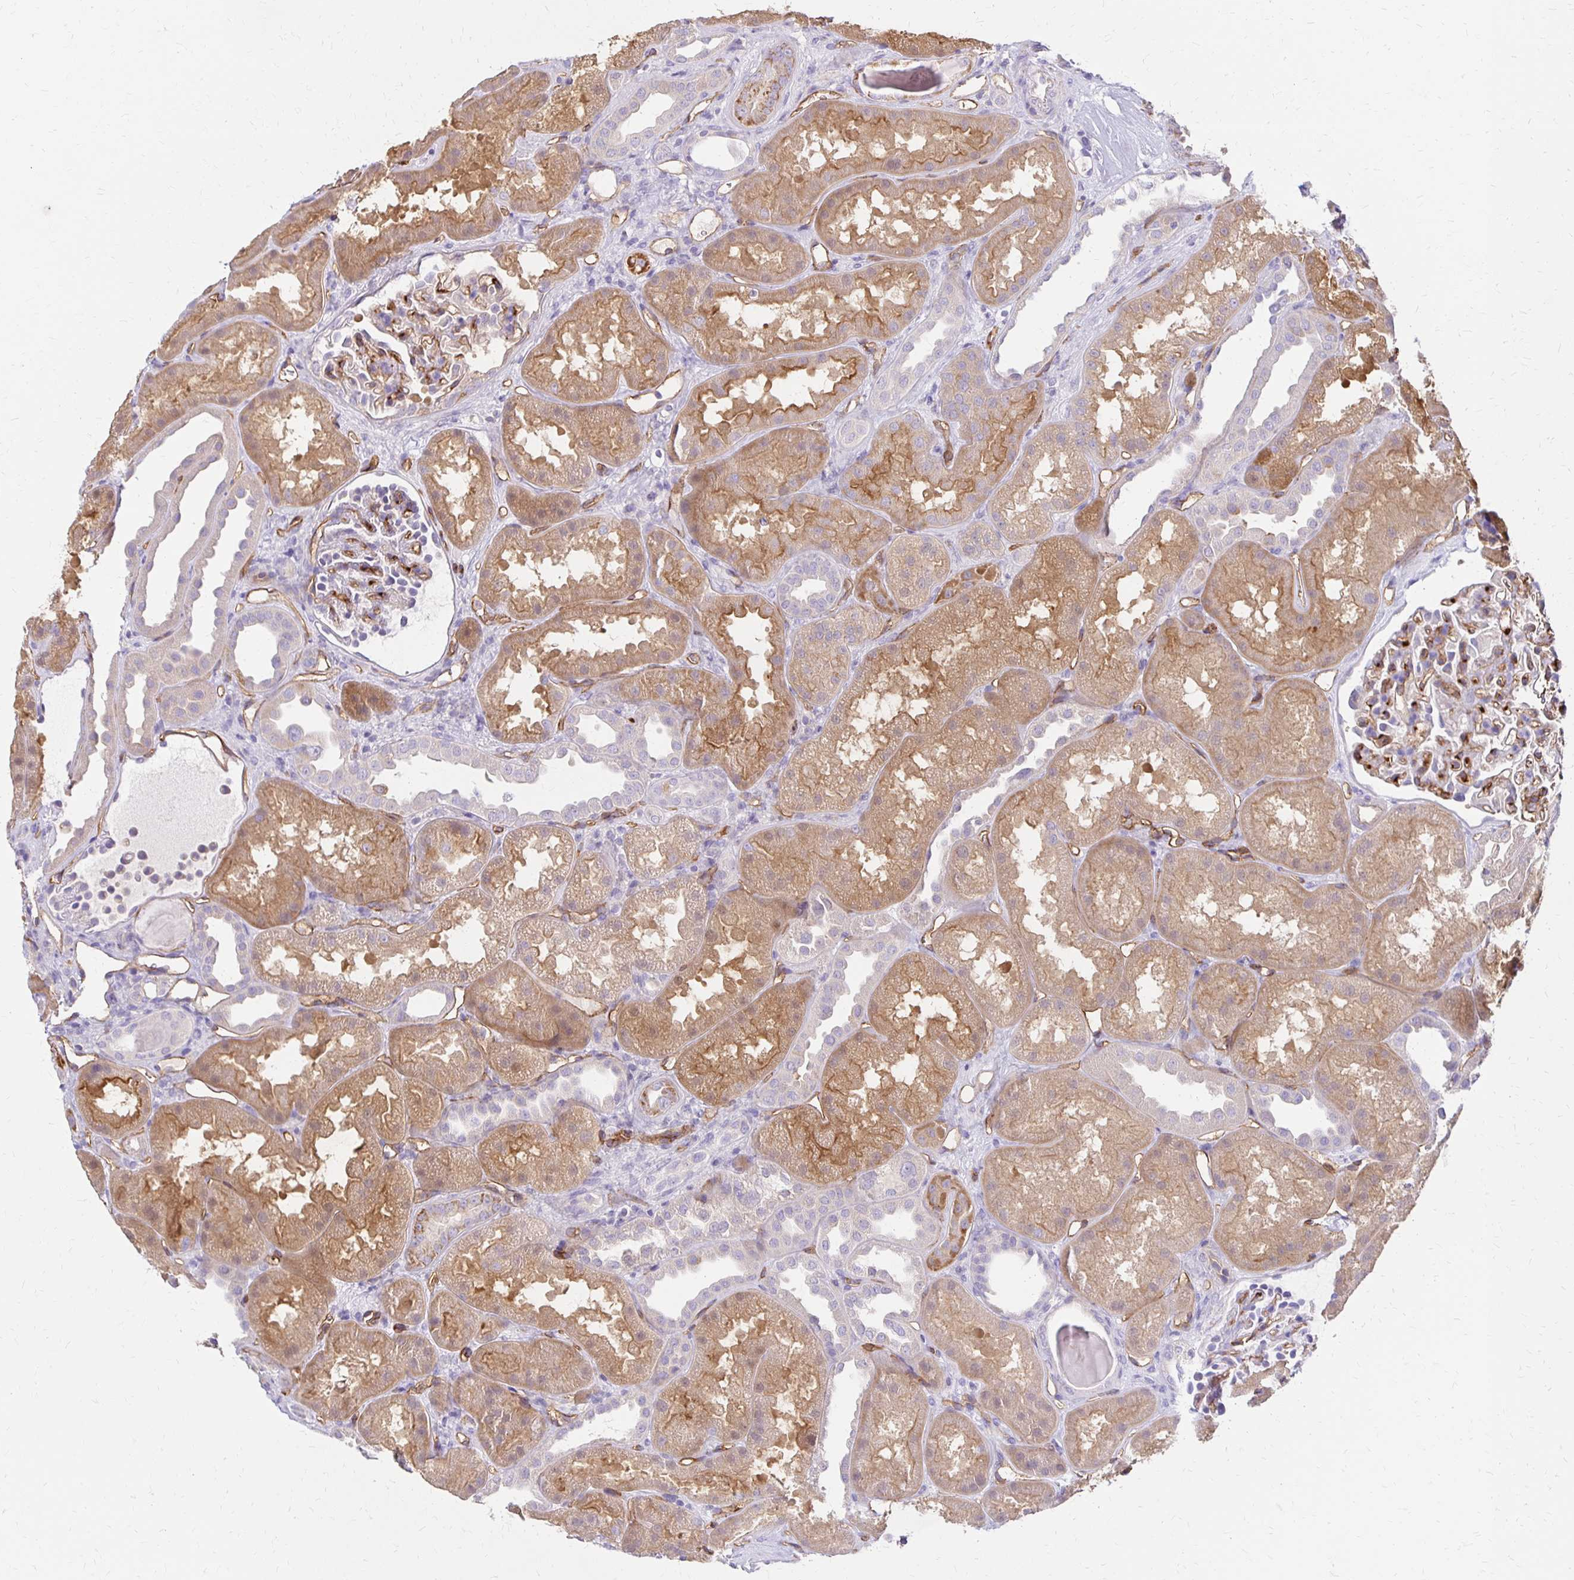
{"staining": {"intensity": "moderate", "quantity": "25%-75%", "location": "cytoplasmic/membranous"}, "tissue": "kidney", "cell_type": "Cells in glomeruli", "image_type": "normal", "snomed": [{"axis": "morphology", "description": "Normal tissue, NOS"}, {"axis": "topography", "description": "Kidney"}], "caption": "Immunohistochemistry (IHC) (DAB) staining of normal kidney exhibits moderate cytoplasmic/membranous protein expression in about 25%-75% of cells in glomeruli.", "gene": "TTYH1", "patient": {"sex": "male", "age": 61}}